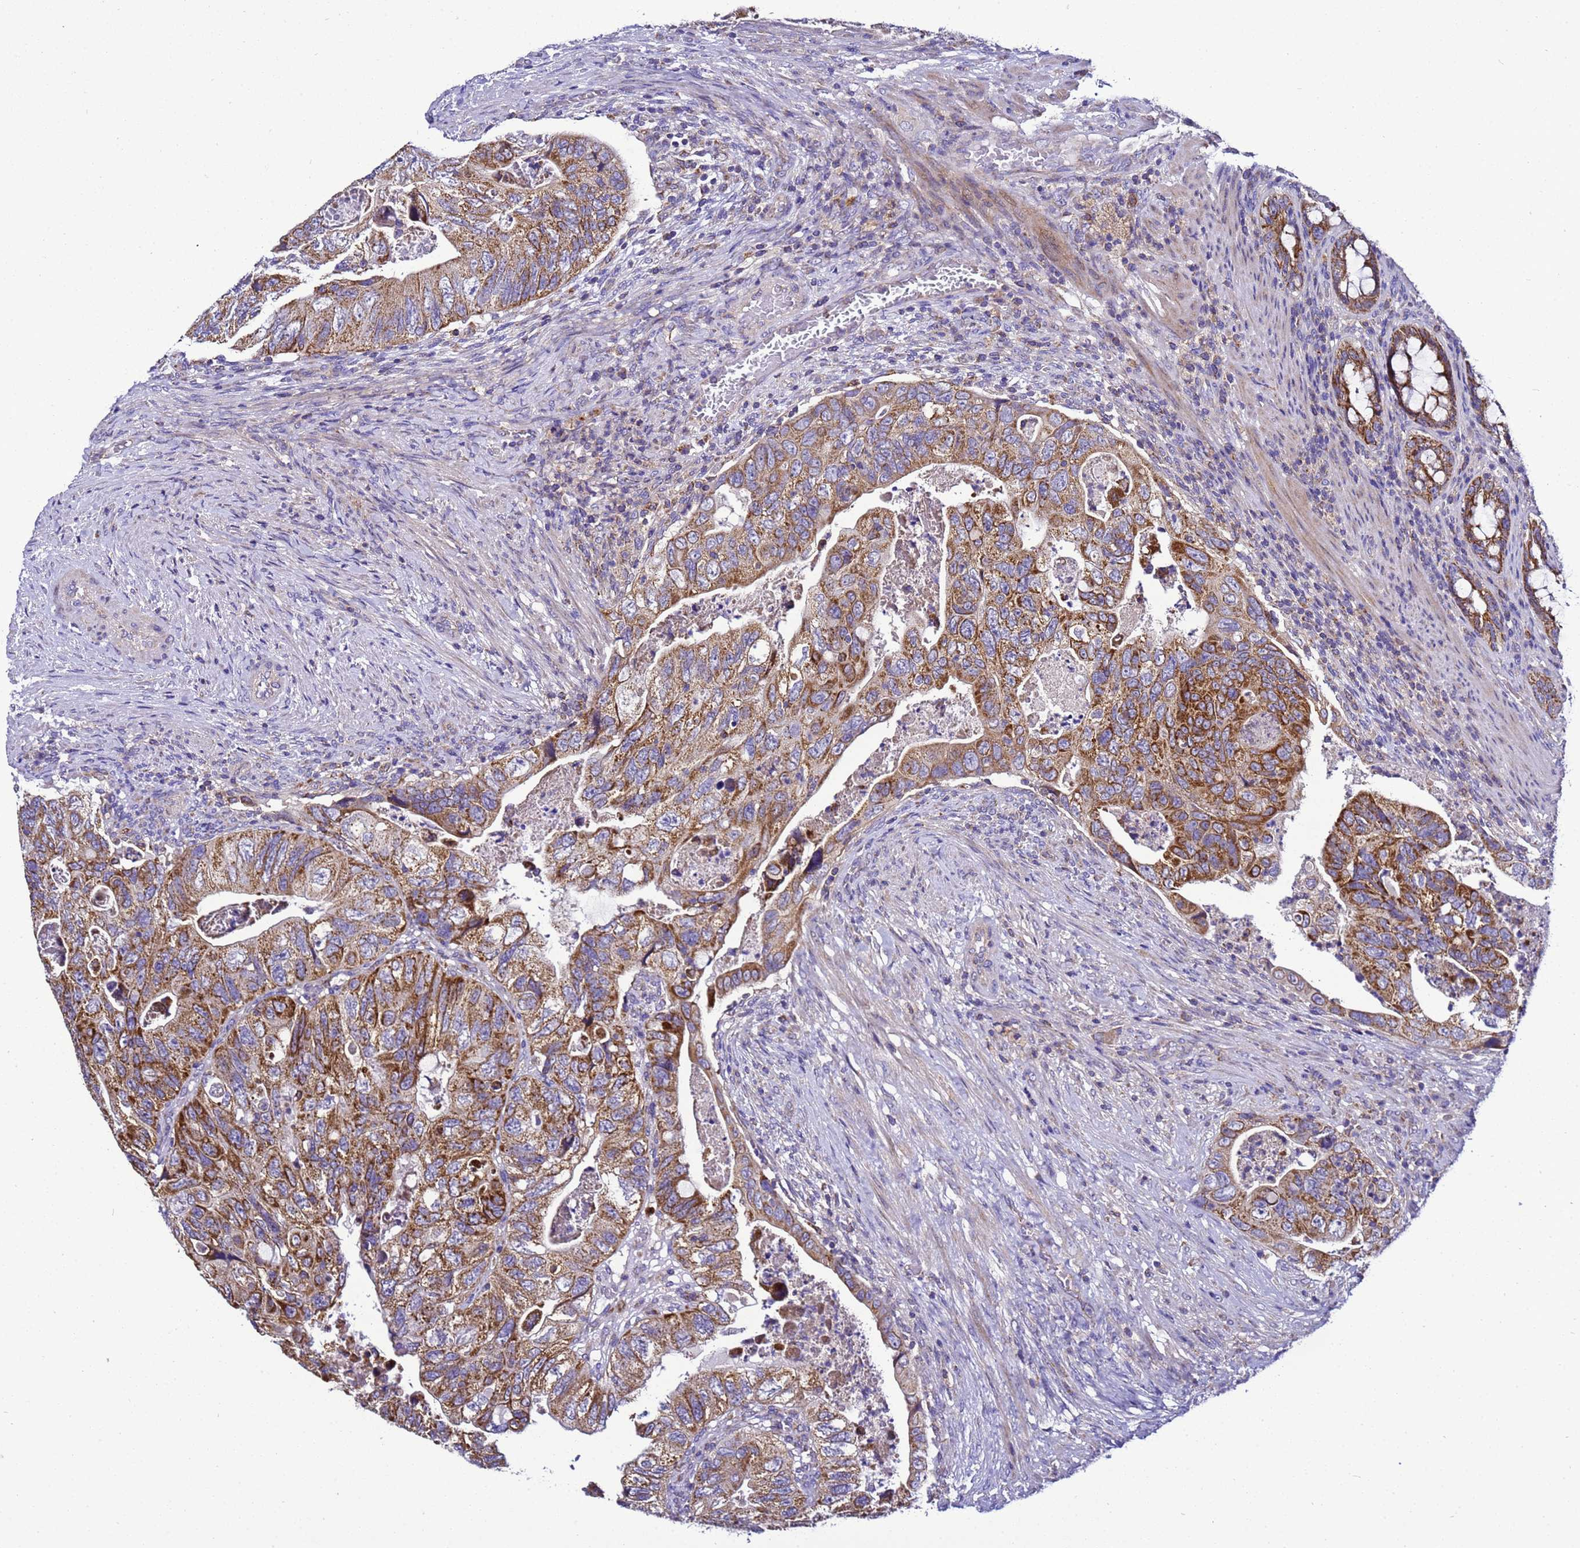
{"staining": {"intensity": "moderate", "quantity": ">75%", "location": "cytoplasmic/membranous"}, "tissue": "colorectal cancer", "cell_type": "Tumor cells", "image_type": "cancer", "snomed": [{"axis": "morphology", "description": "Adenocarcinoma, NOS"}, {"axis": "topography", "description": "Rectum"}], "caption": "High-magnification brightfield microscopy of colorectal cancer stained with DAB (brown) and counterstained with hematoxylin (blue). tumor cells exhibit moderate cytoplasmic/membranous positivity is seen in about>75% of cells.", "gene": "HIGD2A", "patient": {"sex": "male", "age": 63}}